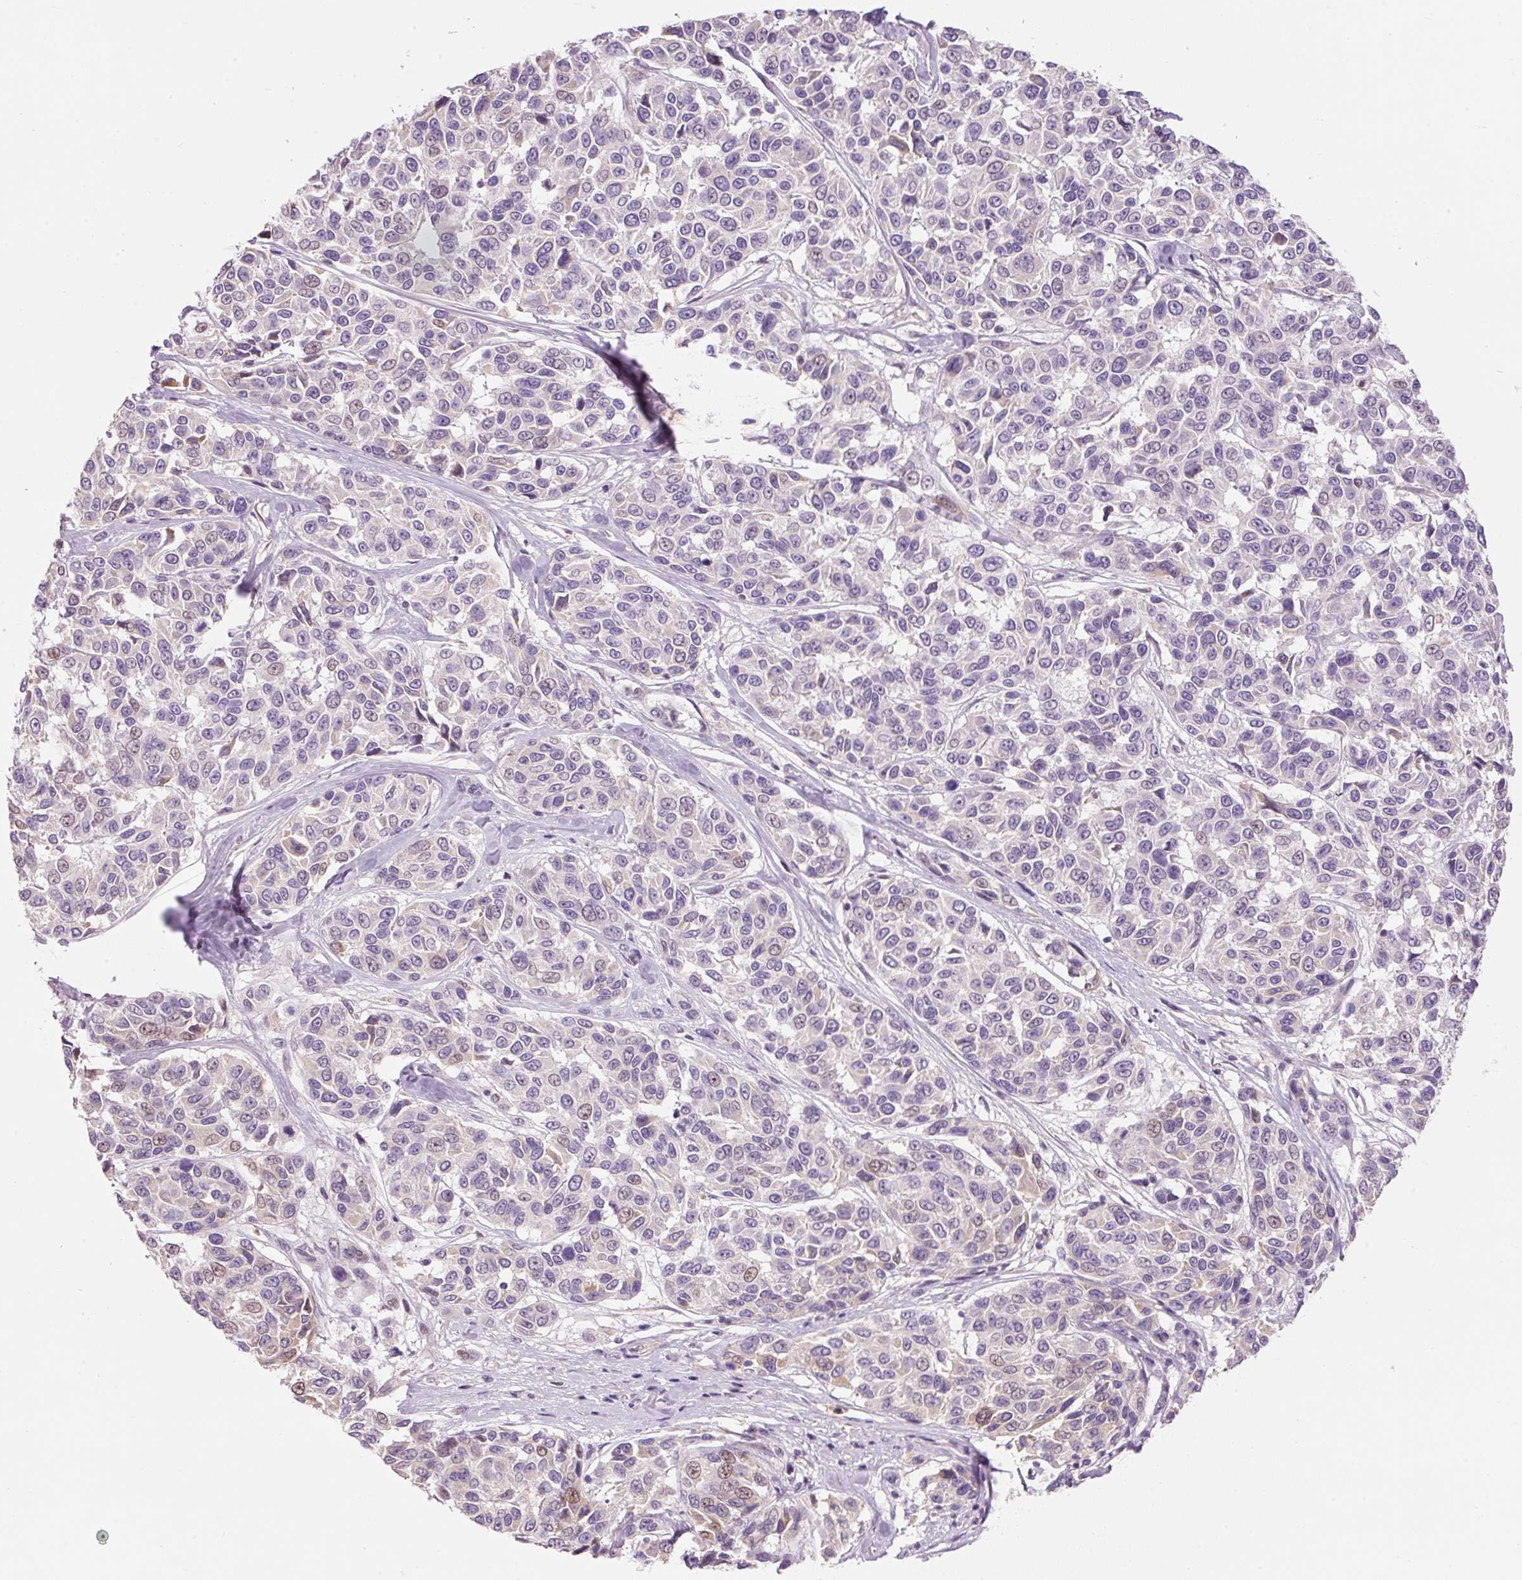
{"staining": {"intensity": "negative", "quantity": "none", "location": "none"}, "tissue": "melanoma", "cell_type": "Tumor cells", "image_type": "cancer", "snomed": [{"axis": "morphology", "description": "Malignant melanoma, NOS"}, {"axis": "topography", "description": "Skin"}], "caption": "A high-resolution histopathology image shows immunohistochemistry staining of melanoma, which demonstrates no significant expression in tumor cells. (DAB IHC visualized using brightfield microscopy, high magnification).", "gene": "CMTM8", "patient": {"sex": "female", "age": 66}}